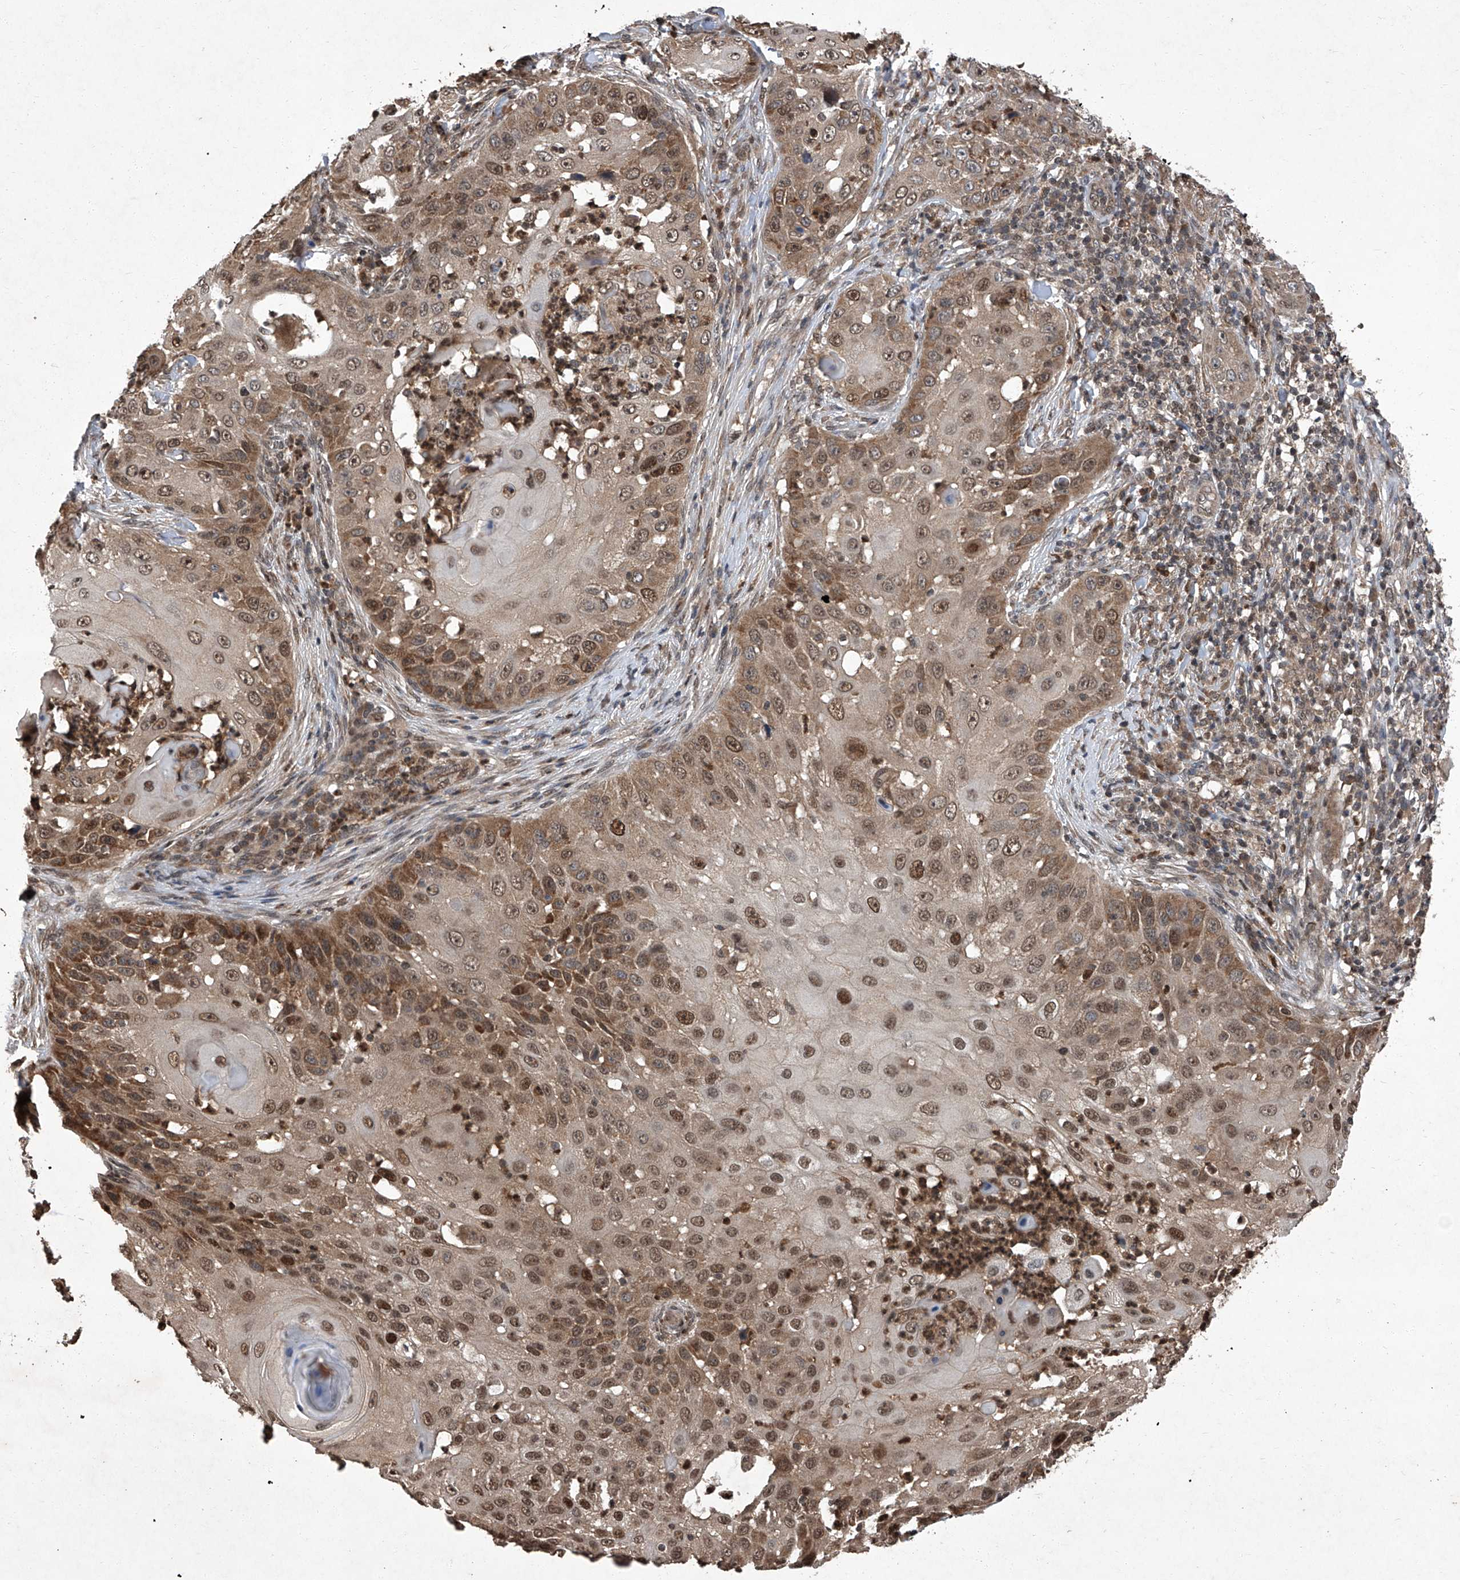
{"staining": {"intensity": "moderate", "quantity": ">75%", "location": "cytoplasmic/membranous,nuclear"}, "tissue": "skin cancer", "cell_type": "Tumor cells", "image_type": "cancer", "snomed": [{"axis": "morphology", "description": "Squamous cell carcinoma, NOS"}, {"axis": "topography", "description": "Skin"}], "caption": "Skin cancer stained with DAB (3,3'-diaminobenzidine) immunohistochemistry (IHC) demonstrates medium levels of moderate cytoplasmic/membranous and nuclear expression in about >75% of tumor cells. The protein of interest is shown in brown color, while the nuclei are stained blue.", "gene": "TSNAX", "patient": {"sex": "female", "age": 44}}